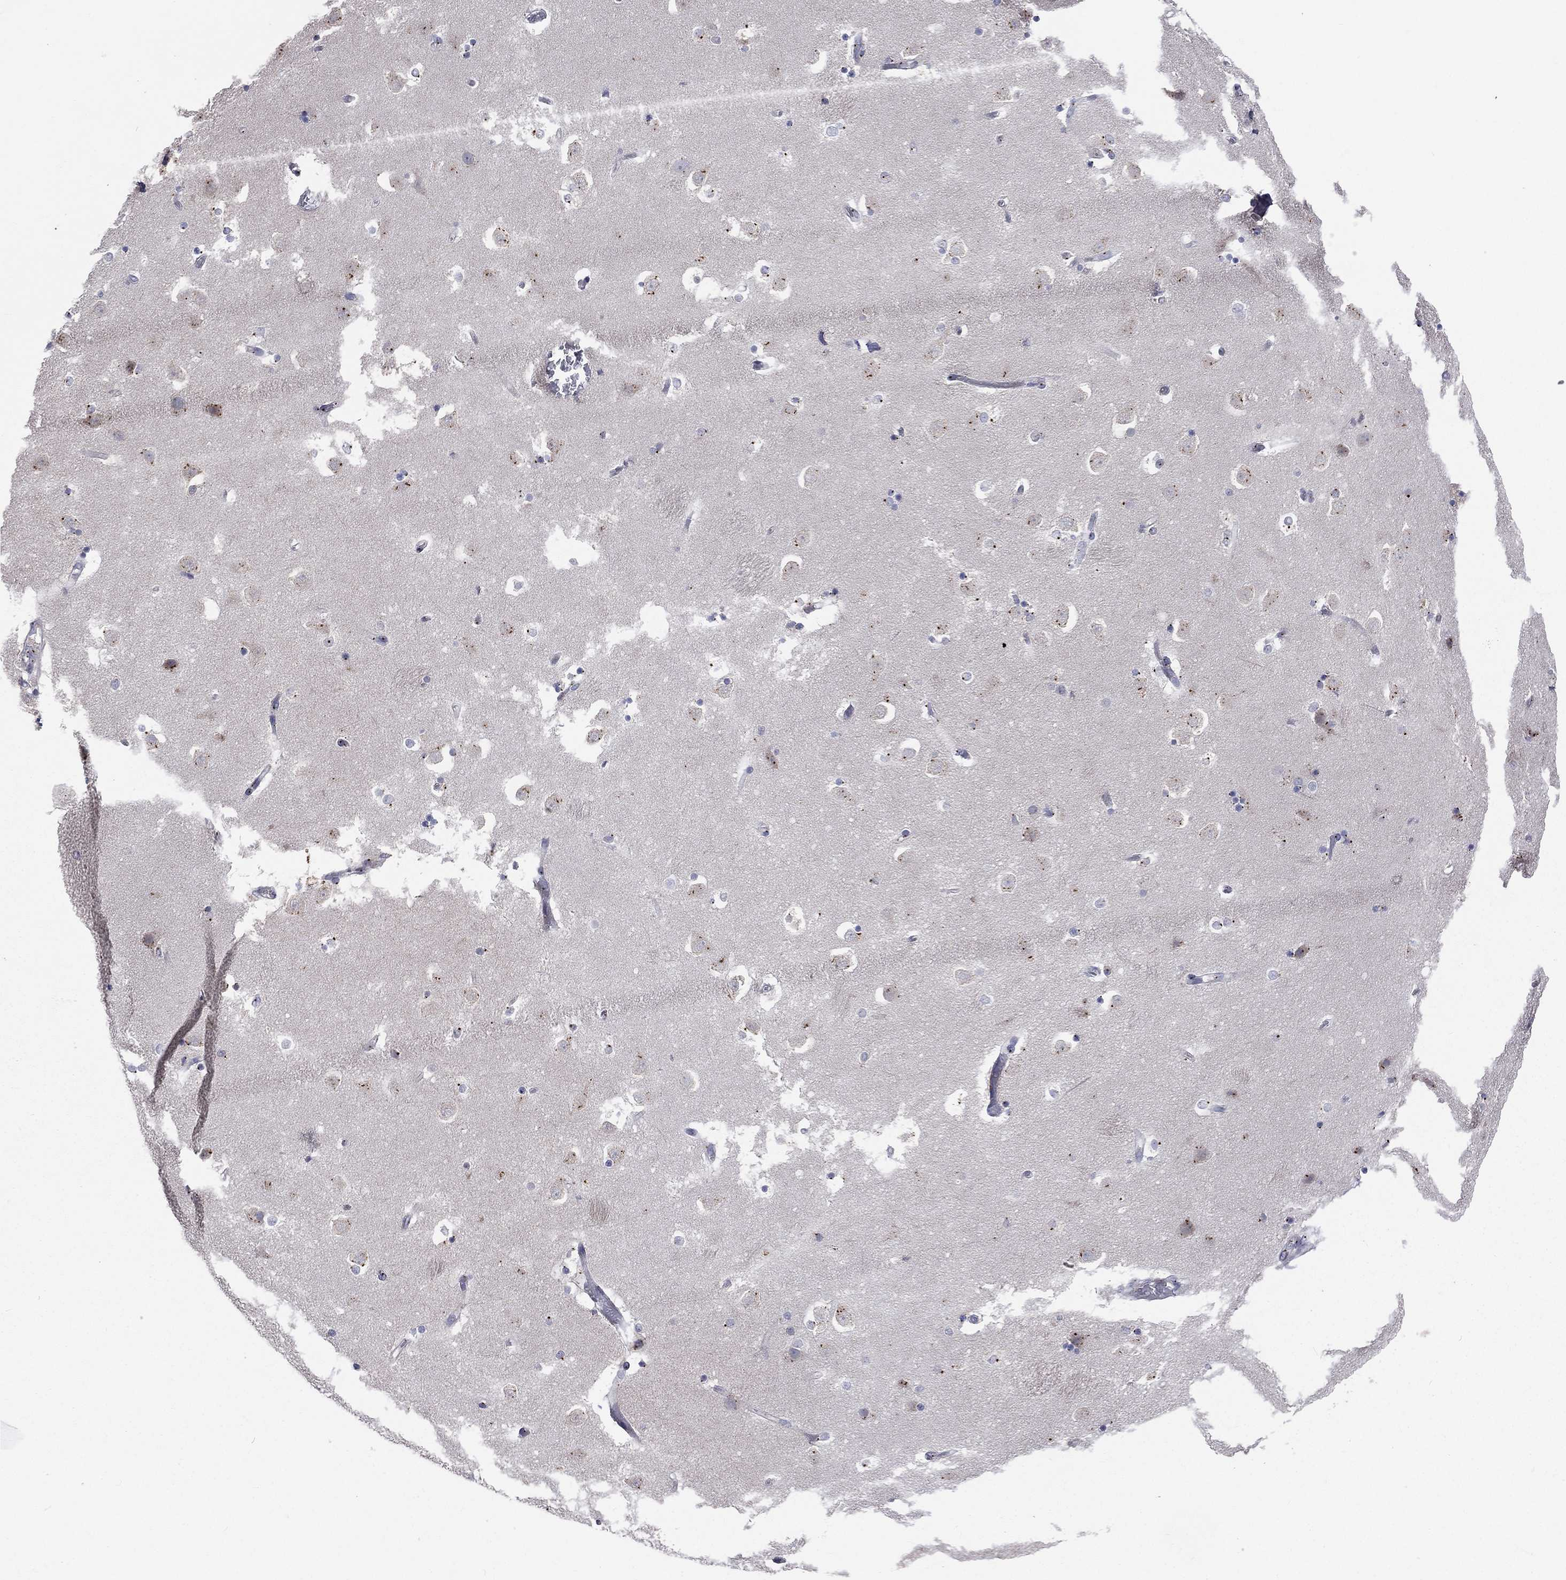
{"staining": {"intensity": "moderate", "quantity": "25%-75%", "location": "cytoplasmic/membranous"}, "tissue": "caudate", "cell_type": "Glial cells", "image_type": "normal", "snomed": [{"axis": "morphology", "description": "Normal tissue, NOS"}, {"axis": "topography", "description": "Lateral ventricle wall"}], "caption": "A high-resolution photomicrograph shows immunohistochemistry (IHC) staining of normal caudate, which displays moderate cytoplasmic/membranous staining in about 25%-75% of glial cells. Immunohistochemistry (ihc) stains the protein in brown and the nuclei are stained blue.", "gene": "CROCC", "patient": {"sex": "male", "age": 51}}